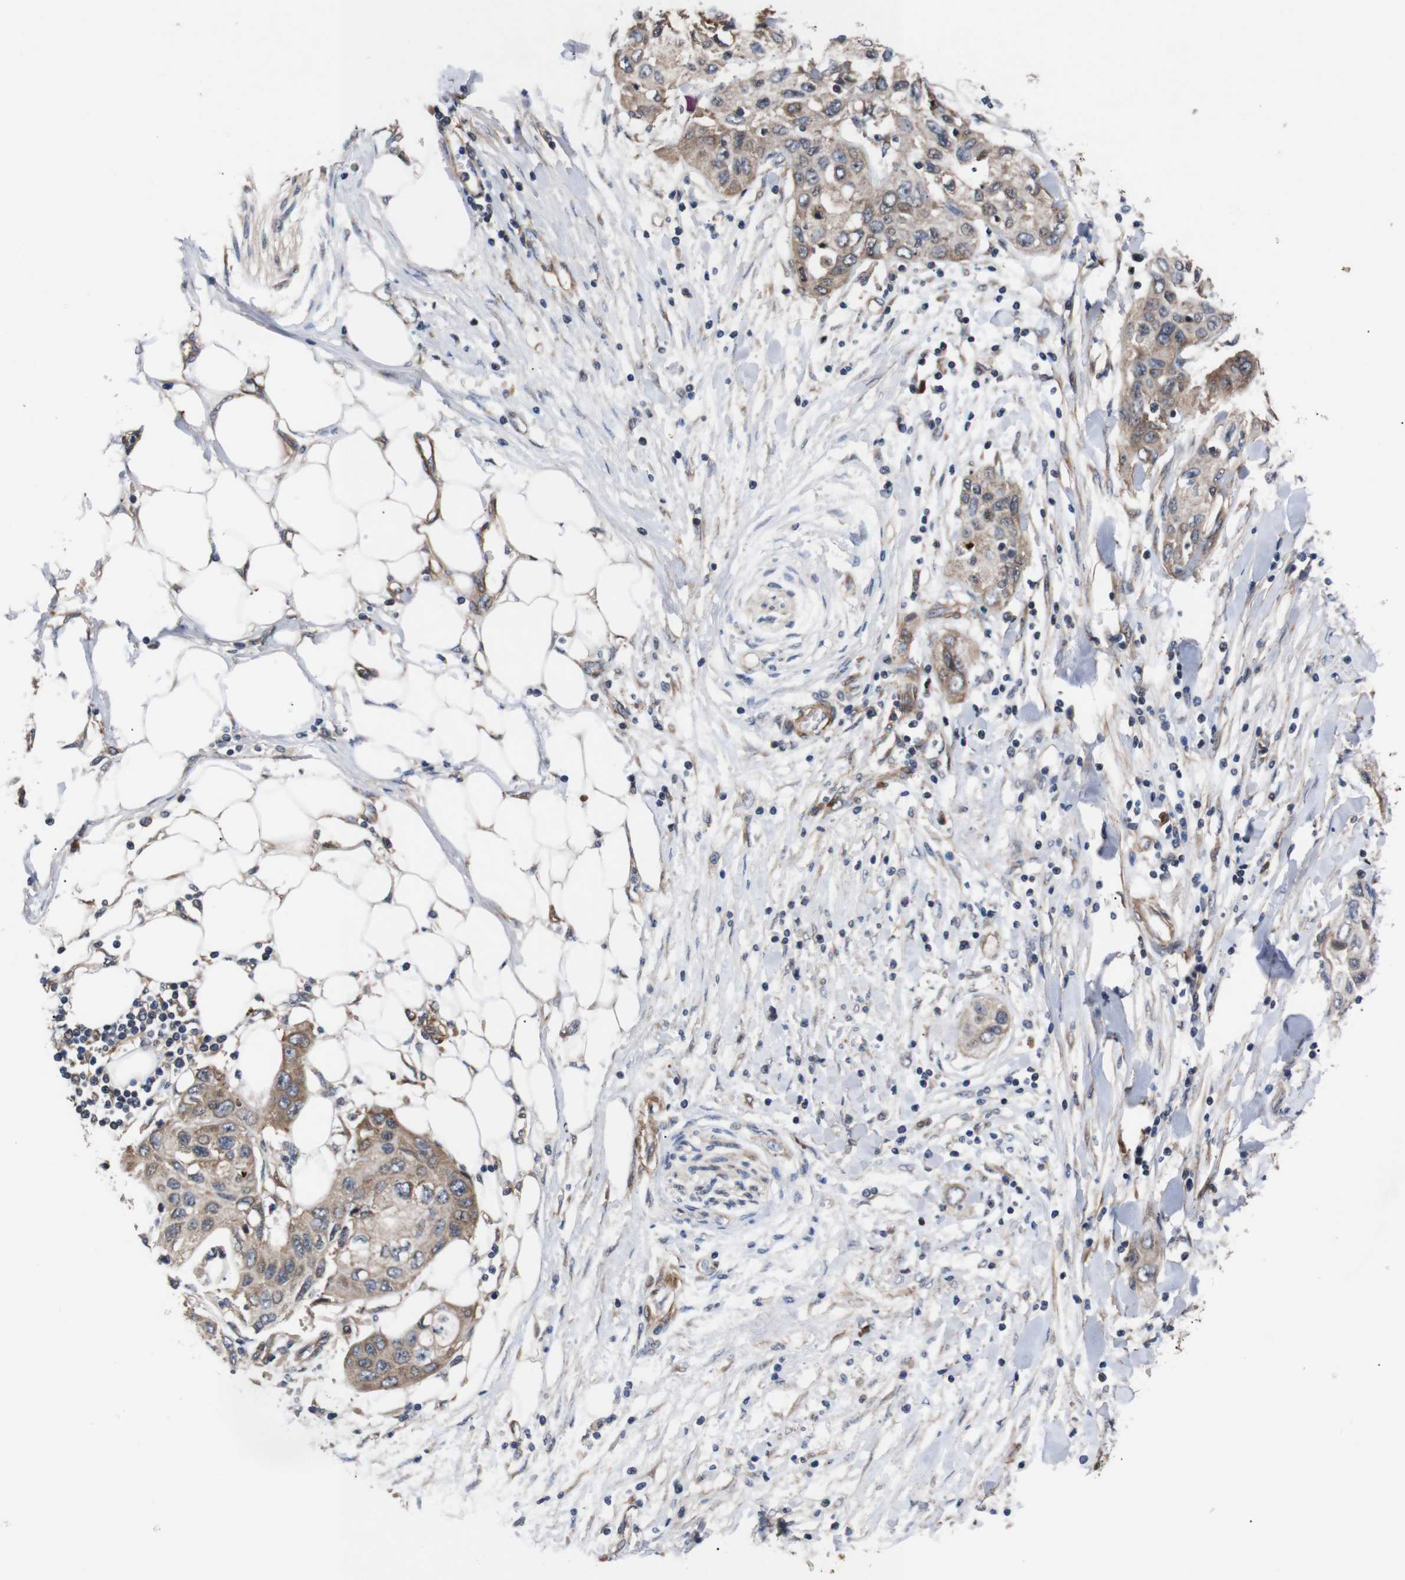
{"staining": {"intensity": "moderate", "quantity": ">75%", "location": "cytoplasmic/membranous"}, "tissue": "pancreatic cancer", "cell_type": "Tumor cells", "image_type": "cancer", "snomed": [{"axis": "morphology", "description": "Adenocarcinoma, NOS"}, {"axis": "topography", "description": "Pancreas"}], "caption": "A high-resolution photomicrograph shows IHC staining of pancreatic cancer, which shows moderate cytoplasmic/membranous staining in approximately >75% of tumor cells.", "gene": "PAWR", "patient": {"sex": "female", "age": 70}}